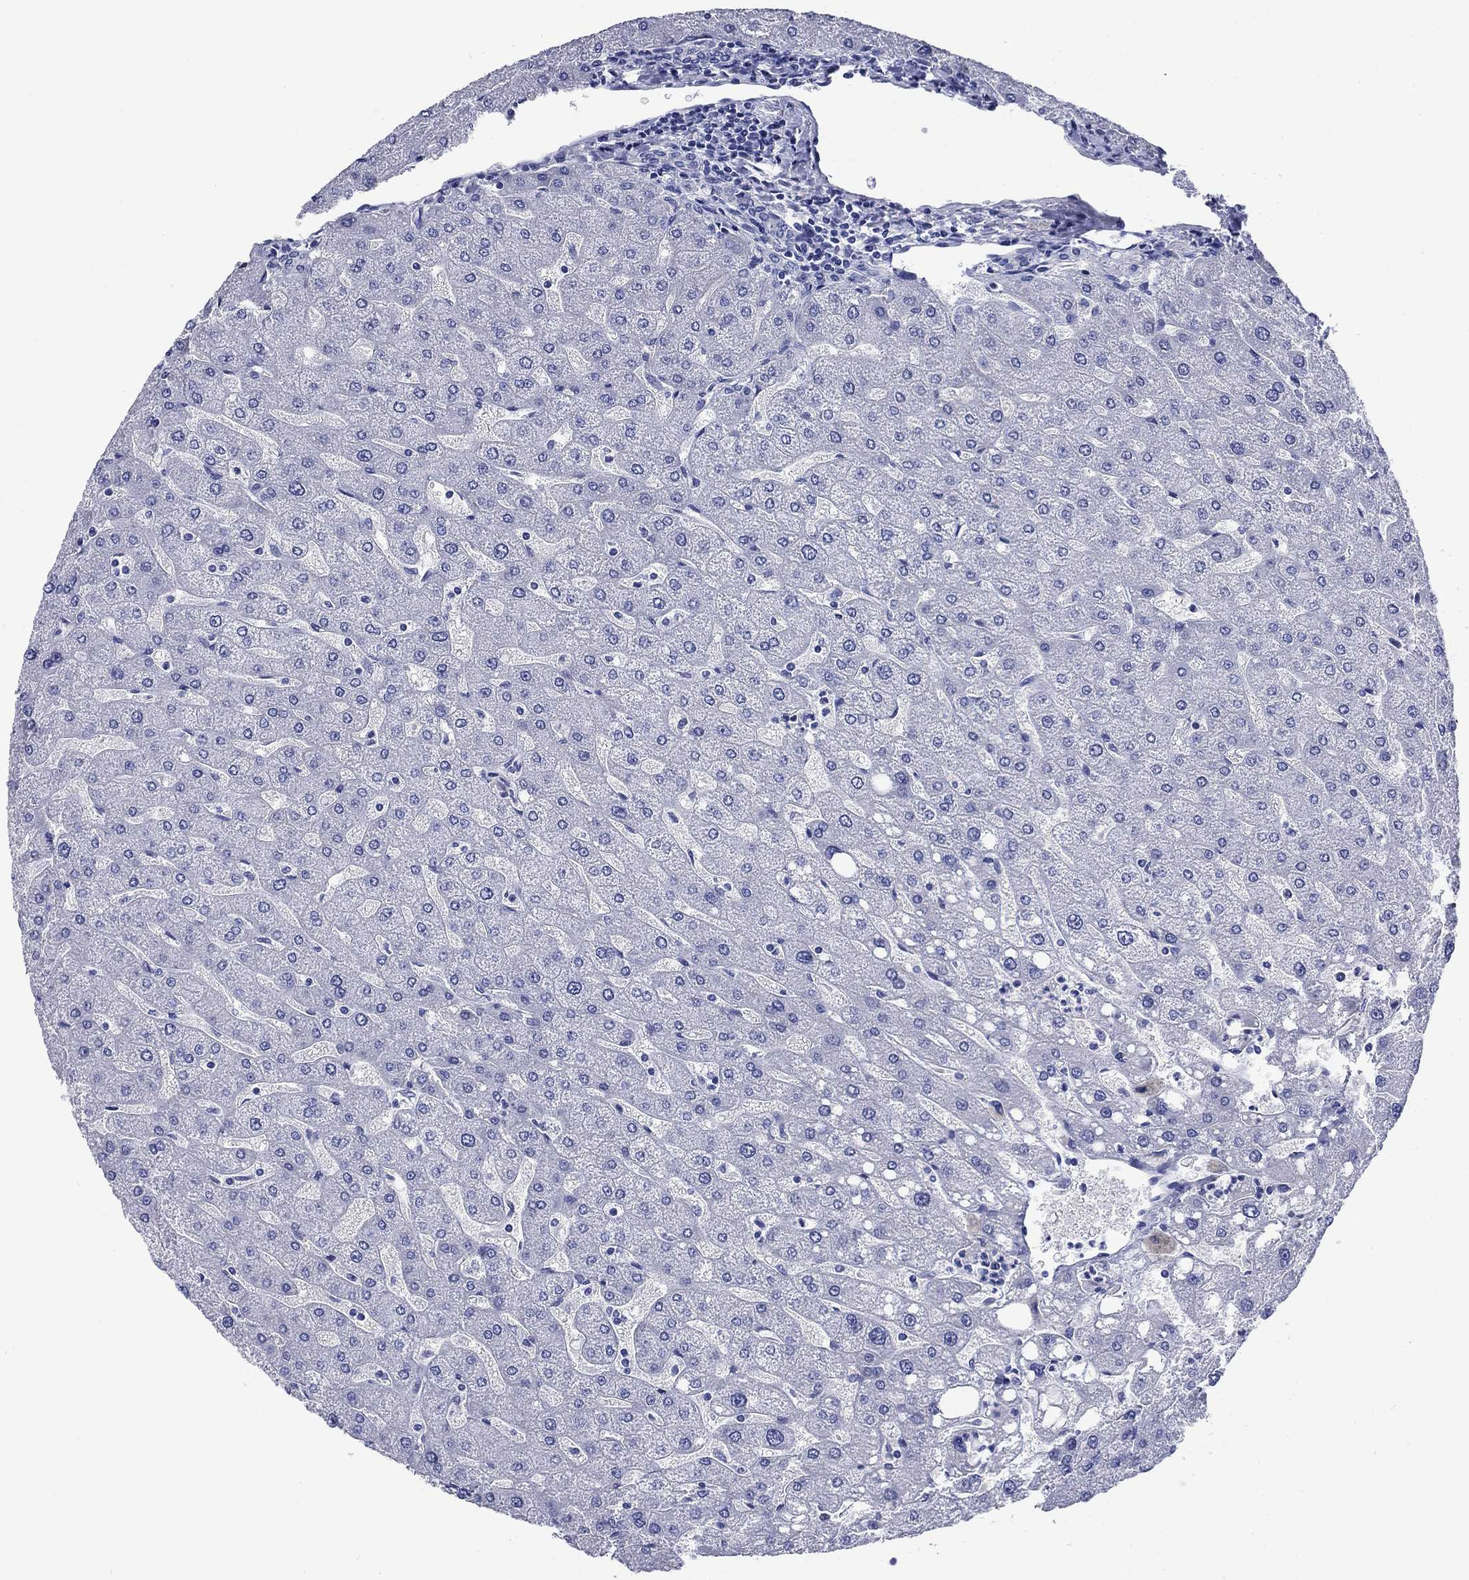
{"staining": {"intensity": "negative", "quantity": "none", "location": "none"}, "tissue": "liver", "cell_type": "Cholangiocytes", "image_type": "normal", "snomed": [{"axis": "morphology", "description": "Normal tissue, NOS"}, {"axis": "topography", "description": "Liver"}], "caption": "Protein analysis of benign liver displays no significant positivity in cholangiocytes.", "gene": "SLC1A2", "patient": {"sex": "male", "age": 67}}